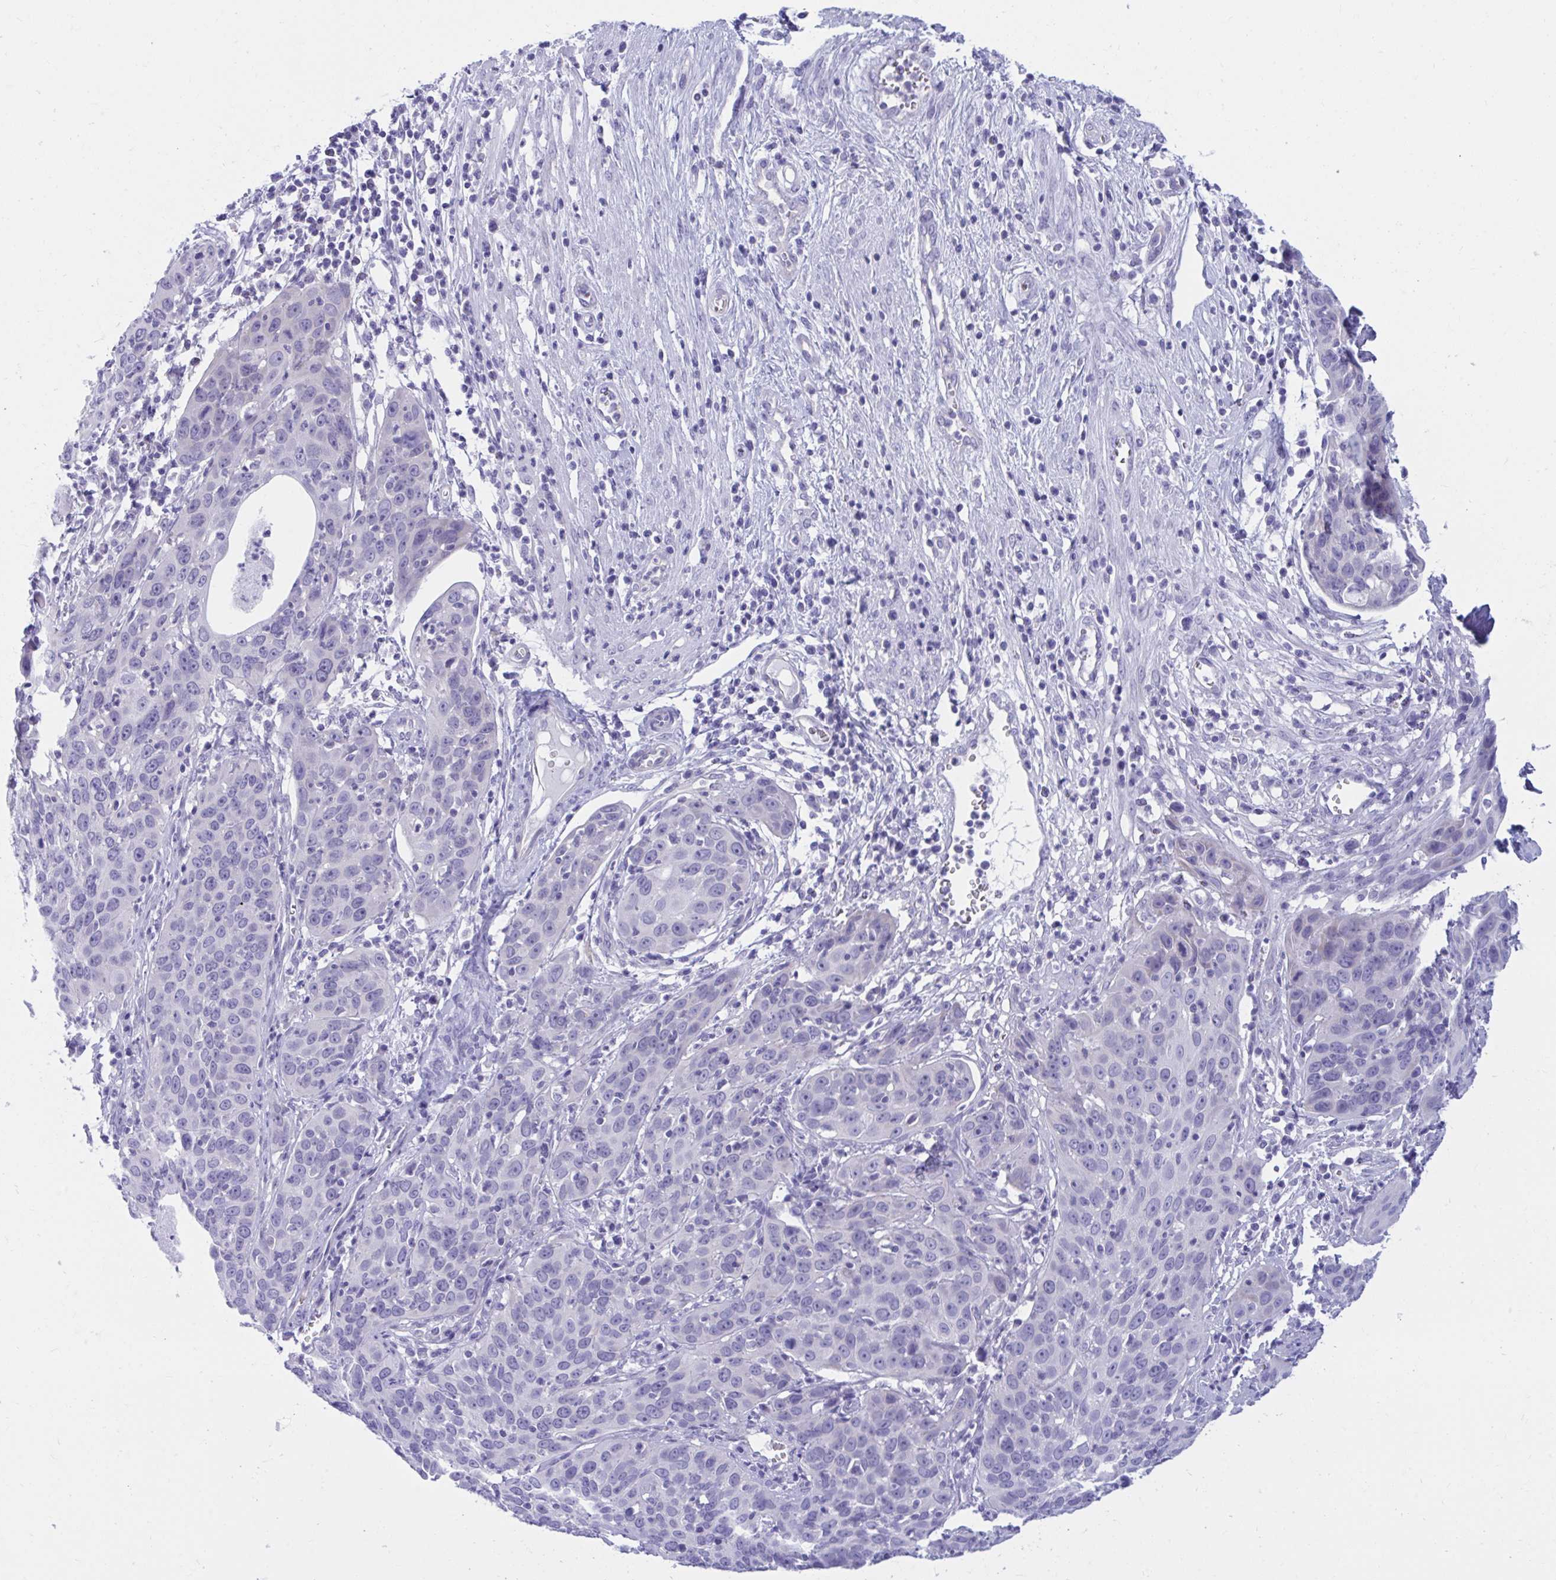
{"staining": {"intensity": "negative", "quantity": "none", "location": "none"}, "tissue": "cervical cancer", "cell_type": "Tumor cells", "image_type": "cancer", "snomed": [{"axis": "morphology", "description": "Squamous cell carcinoma, NOS"}, {"axis": "topography", "description": "Cervix"}], "caption": "This micrograph is of cervical cancer stained with immunohistochemistry to label a protein in brown with the nuclei are counter-stained blue. There is no staining in tumor cells. Brightfield microscopy of immunohistochemistry (IHC) stained with DAB (brown) and hematoxylin (blue), captured at high magnification.", "gene": "SHISA8", "patient": {"sex": "female", "age": 36}}